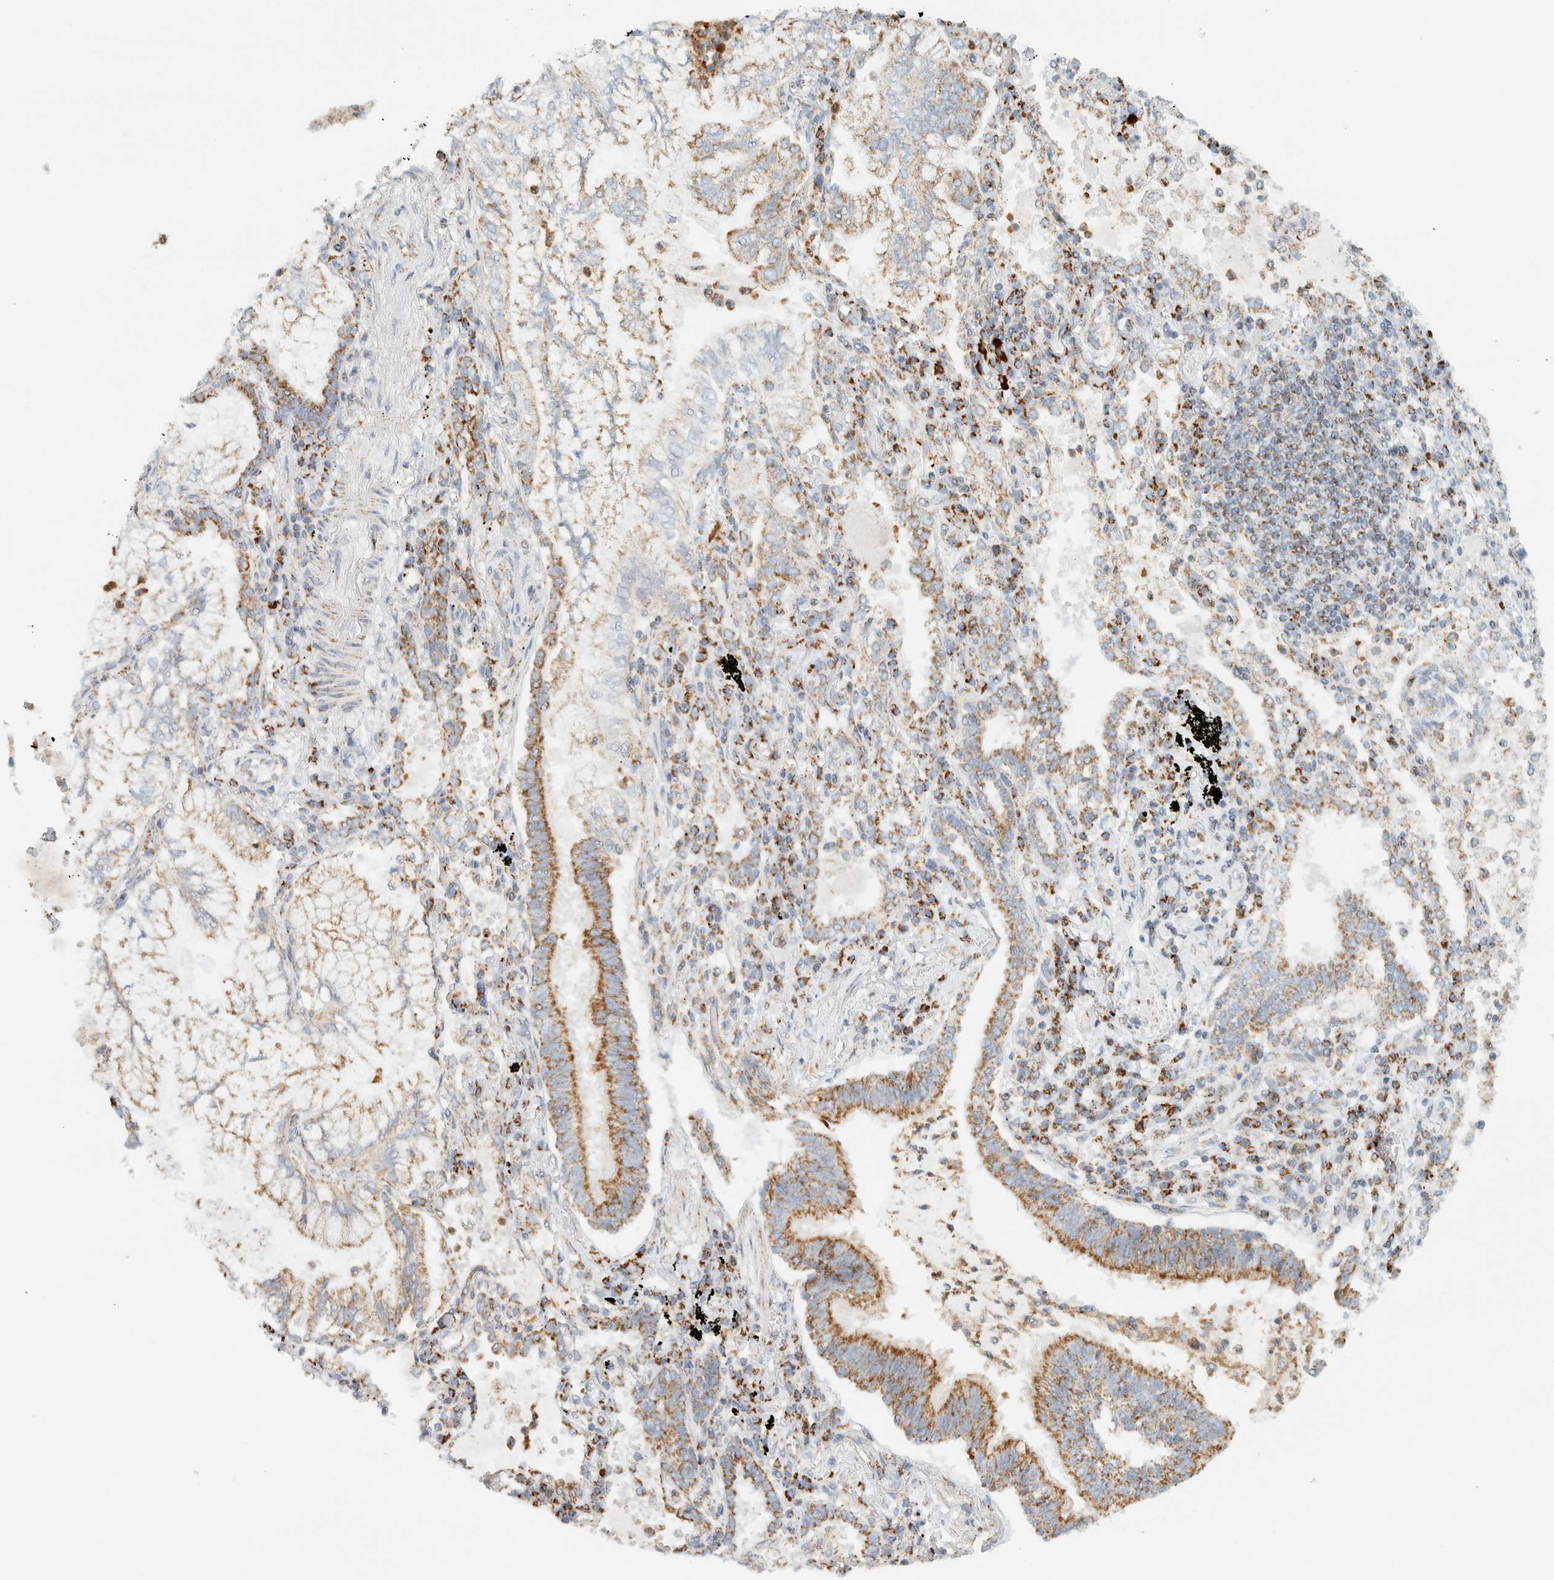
{"staining": {"intensity": "weak", "quantity": ">75%", "location": "cytoplasmic/membranous"}, "tissue": "lung cancer", "cell_type": "Tumor cells", "image_type": "cancer", "snomed": [{"axis": "morphology", "description": "Adenocarcinoma, NOS"}, {"axis": "topography", "description": "Lung"}], "caption": "An immunohistochemistry (IHC) histopathology image of neoplastic tissue is shown. Protein staining in brown shows weak cytoplasmic/membranous positivity in adenocarcinoma (lung) within tumor cells.", "gene": "KIFAP3", "patient": {"sex": "female", "age": 70}}